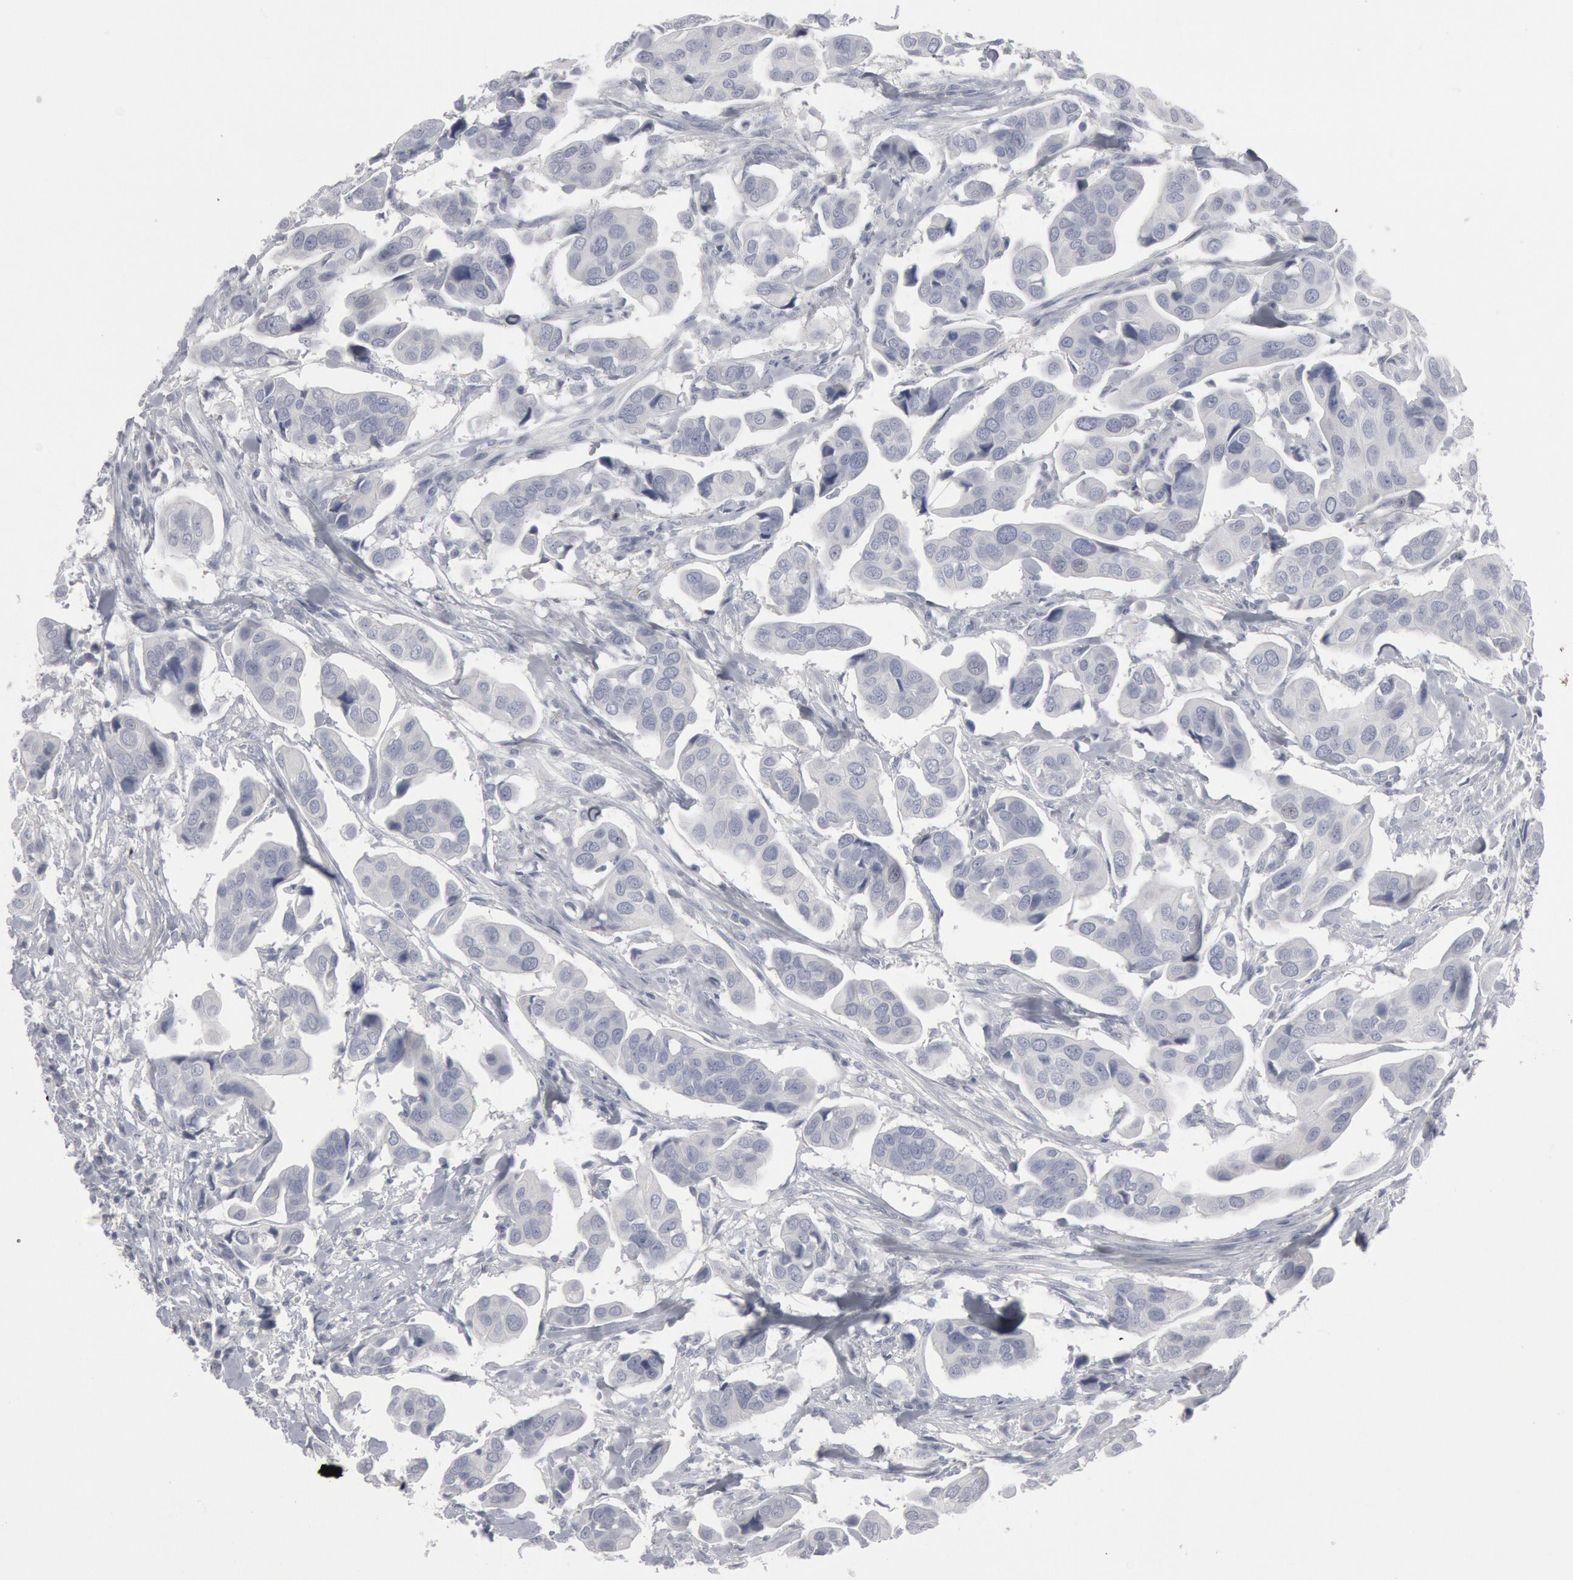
{"staining": {"intensity": "negative", "quantity": "none", "location": "none"}, "tissue": "urothelial cancer", "cell_type": "Tumor cells", "image_type": "cancer", "snomed": [{"axis": "morphology", "description": "Adenocarcinoma, NOS"}, {"axis": "topography", "description": "Urinary bladder"}], "caption": "Adenocarcinoma was stained to show a protein in brown. There is no significant positivity in tumor cells.", "gene": "DMC1", "patient": {"sex": "male", "age": 61}}